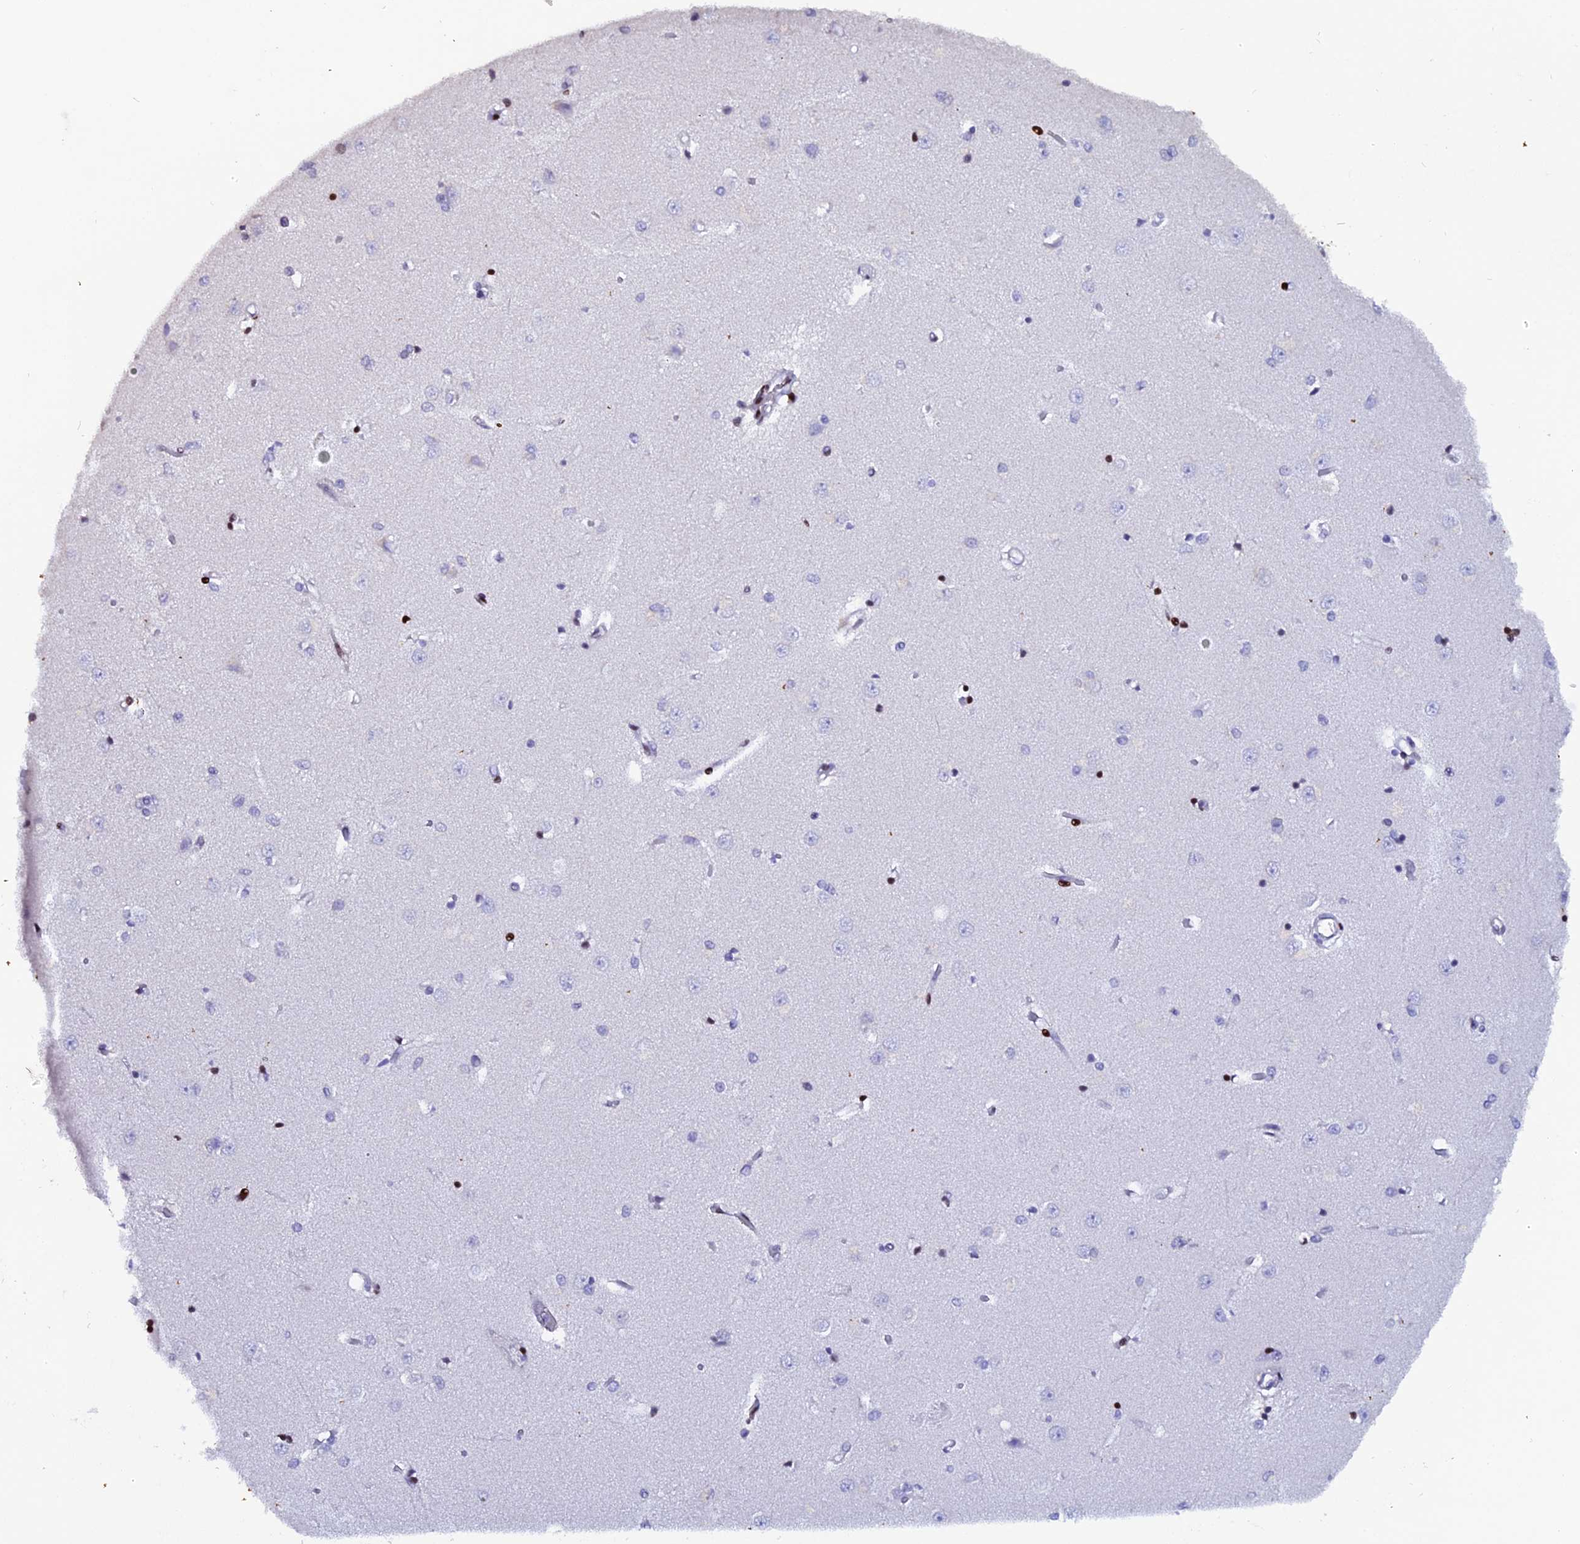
{"staining": {"intensity": "strong", "quantity": "<25%", "location": "nuclear"}, "tissue": "caudate", "cell_type": "Glial cells", "image_type": "normal", "snomed": [{"axis": "morphology", "description": "Normal tissue, NOS"}, {"axis": "topography", "description": "Lateral ventricle wall"}], "caption": "High-power microscopy captured an IHC image of benign caudate, revealing strong nuclear staining in about <25% of glial cells.", "gene": "MYNN", "patient": {"sex": "male", "age": 37}}